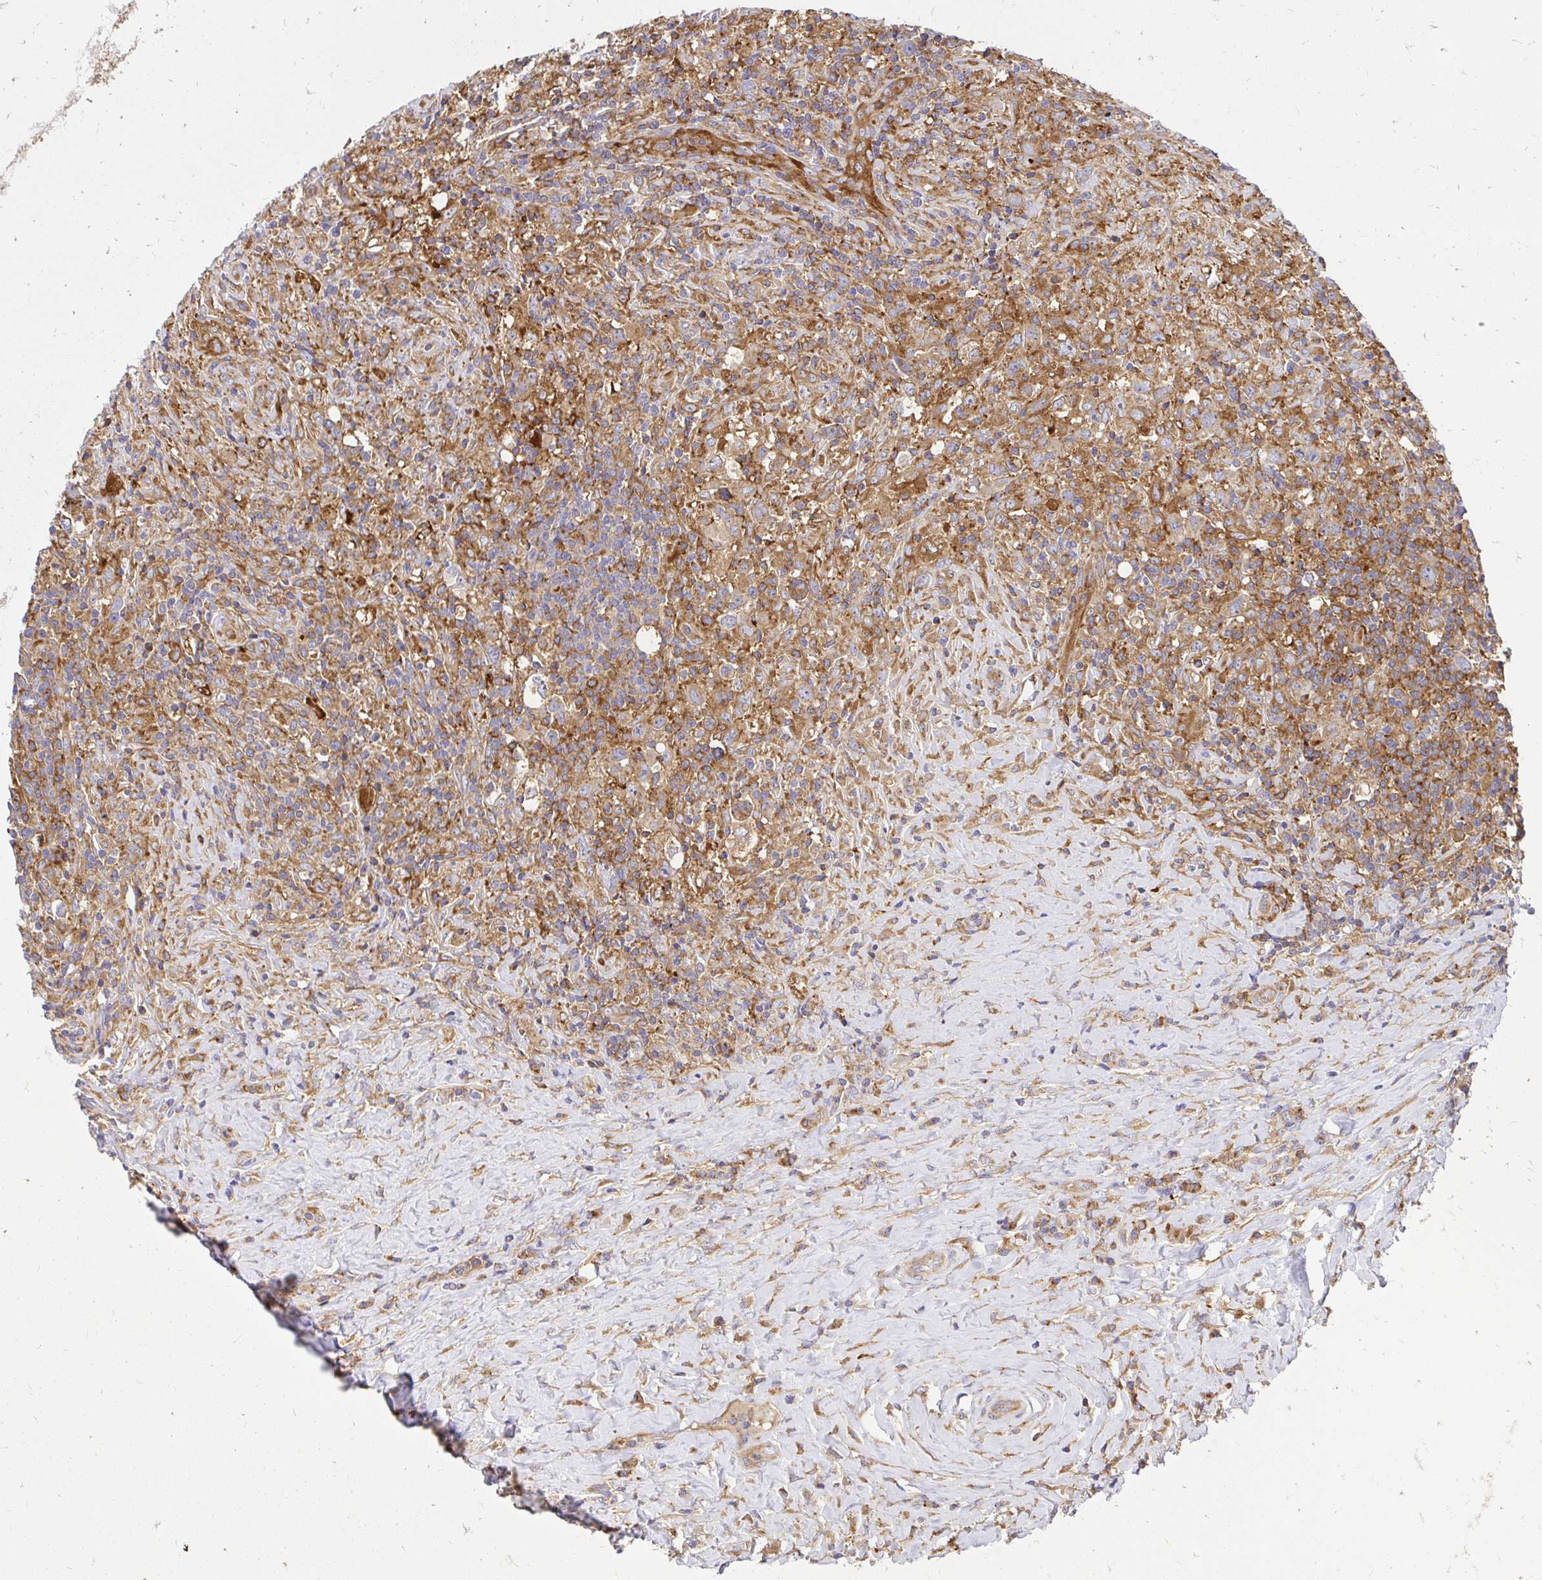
{"staining": {"intensity": "moderate", "quantity": ">75%", "location": "cytoplasmic/membranous"}, "tissue": "lymphoma", "cell_type": "Tumor cells", "image_type": "cancer", "snomed": [{"axis": "morphology", "description": "Hodgkin's disease, NOS"}, {"axis": "topography", "description": "Lymph node"}], "caption": "Lymphoma stained with a brown dye demonstrates moderate cytoplasmic/membranous positive staining in approximately >75% of tumor cells.", "gene": "ABCB10", "patient": {"sex": "female", "age": 18}}